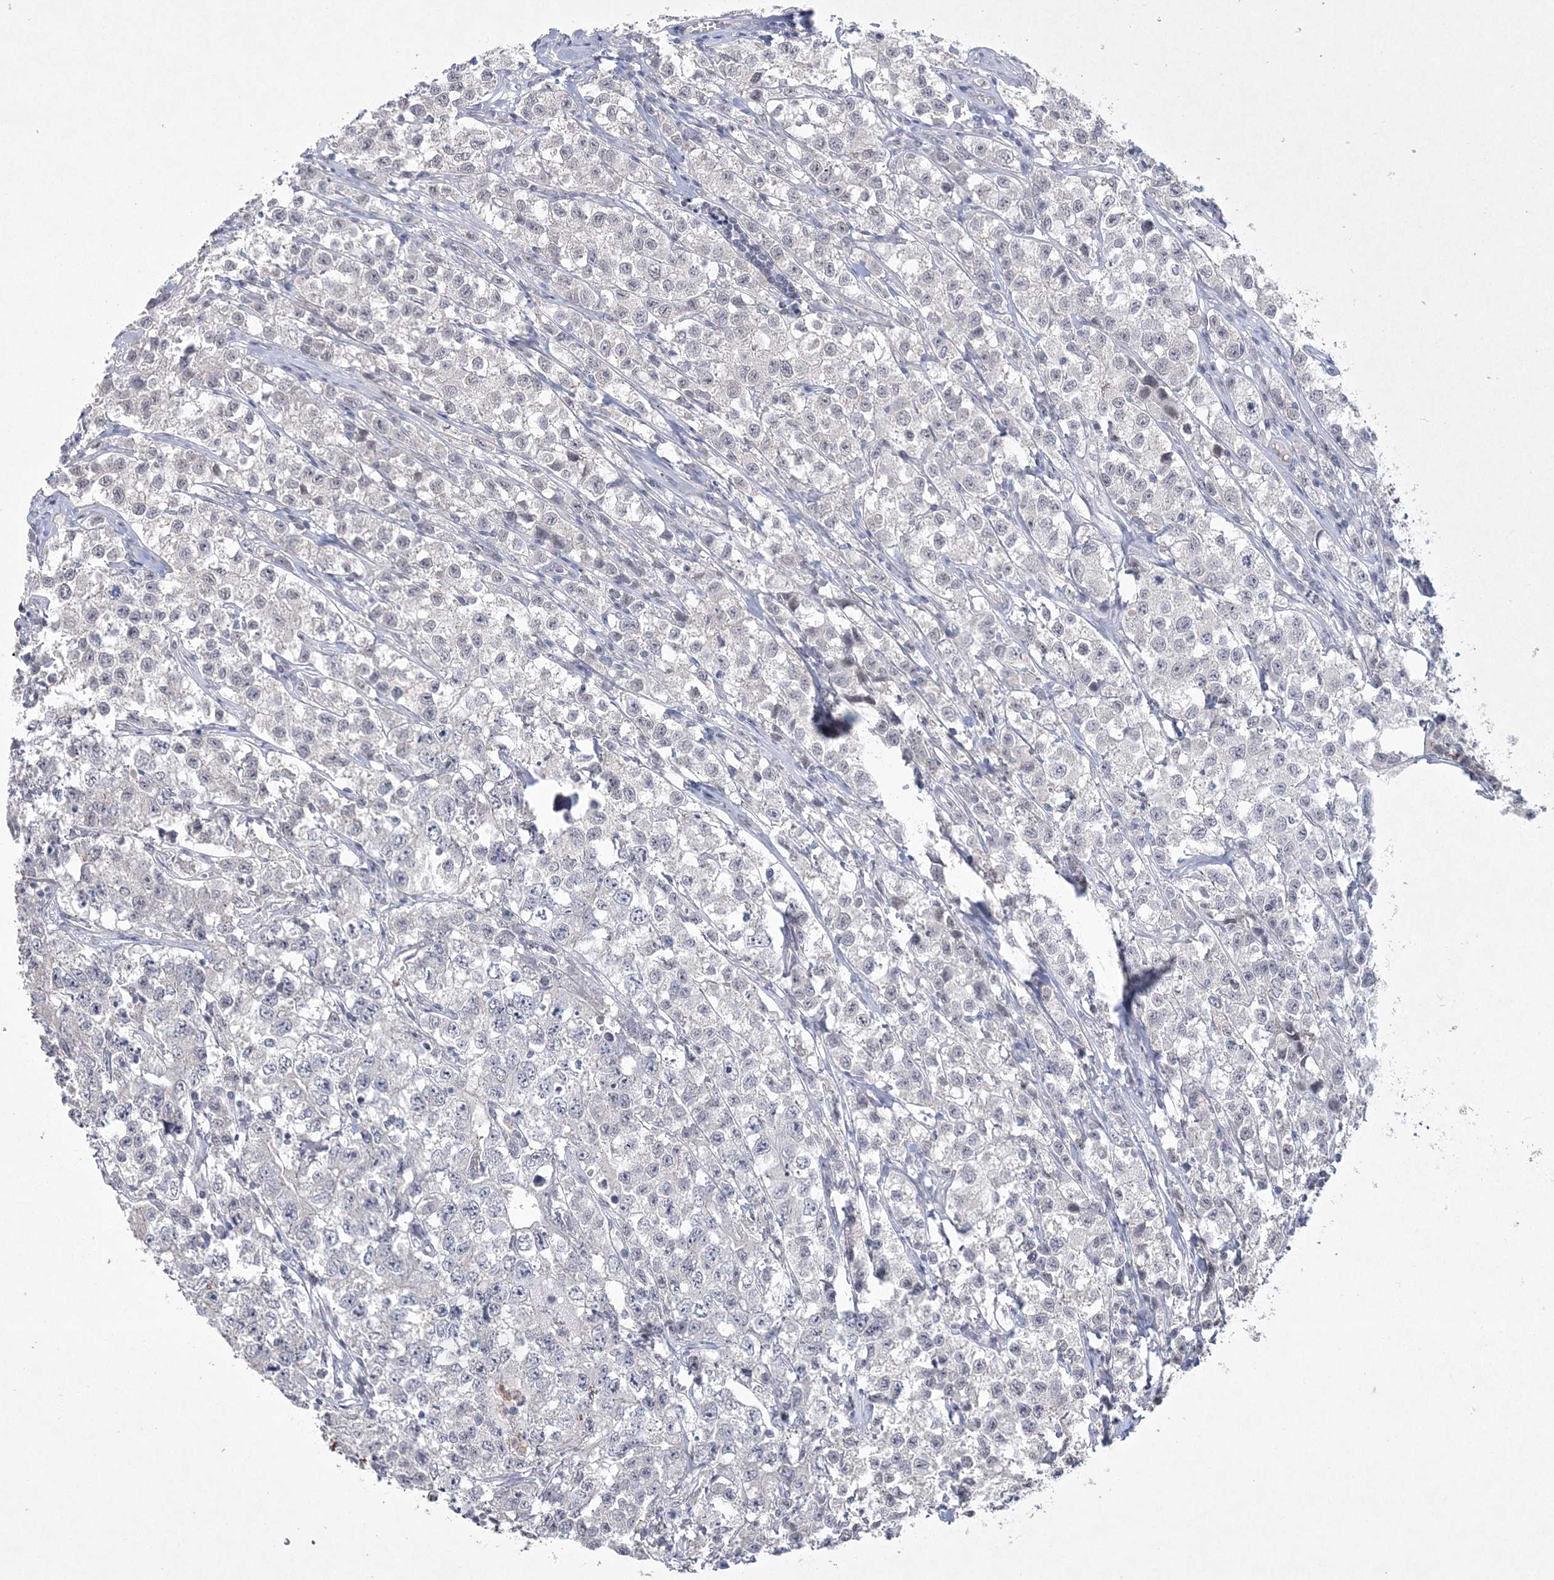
{"staining": {"intensity": "negative", "quantity": "none", "location": "none"}, "tissue": "testis cancer", "cell_type": "Tumor cells", "image_type": "cancer", "snomed": [{"axis": "morphology", "description": "Seminoma, NOS"}, {"axis": "morphology", "description": "Carcinoma, Embryonal, NOS"}, {"axis": "topography", "description": "Testis"}], "caption": "A high-resolution micrograph shows immunohistochemistry staining of seminoma (testis), which shows no significant expression in tumor cells.", "gene": "DPCD", "patient": {"sex": "male", "age": 43}}